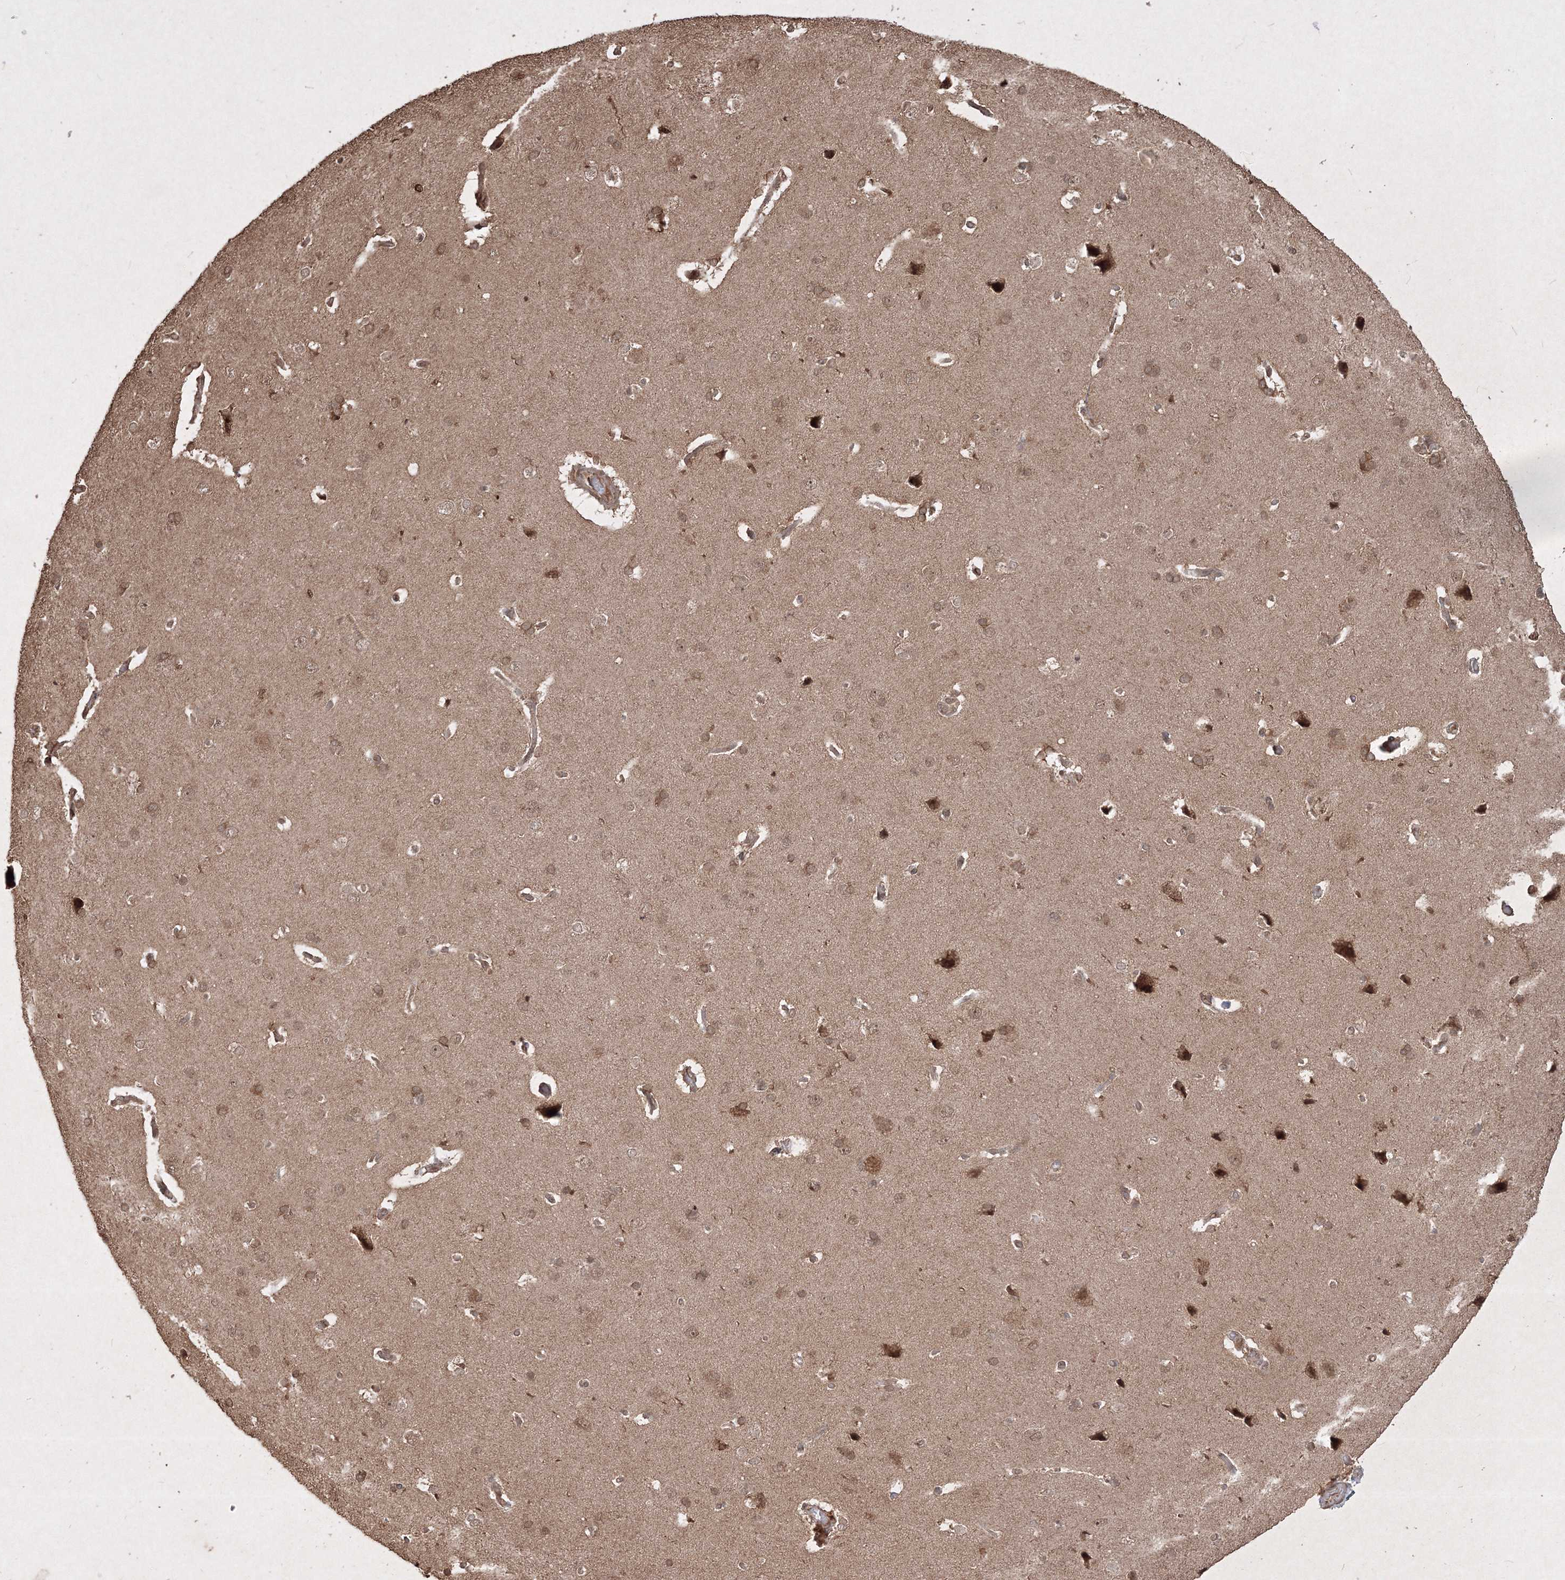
{"staining": {"intensity": "weak", "quantity": ">75%", "location": "cytoplasmic/membranous"}, "tissue": "cerebral cortex", "cell_type": "Endothelial cells", "image_type": "normal", "snomed": [{"axis": "morphology", "description": "Normal tissue, NOS"}, {"axis": "topography", "description": "Cerebral cortex"}], "caption": "A photomicrograph showing weak cytoplasmic/membranous positivity in approximately >75% of endothelial cells in unremarkable cerebral cortex, as visualized by brown immunohistochemical staining.", "gene": "PELI3", "patient": {"sex": "male", "age": 62}}